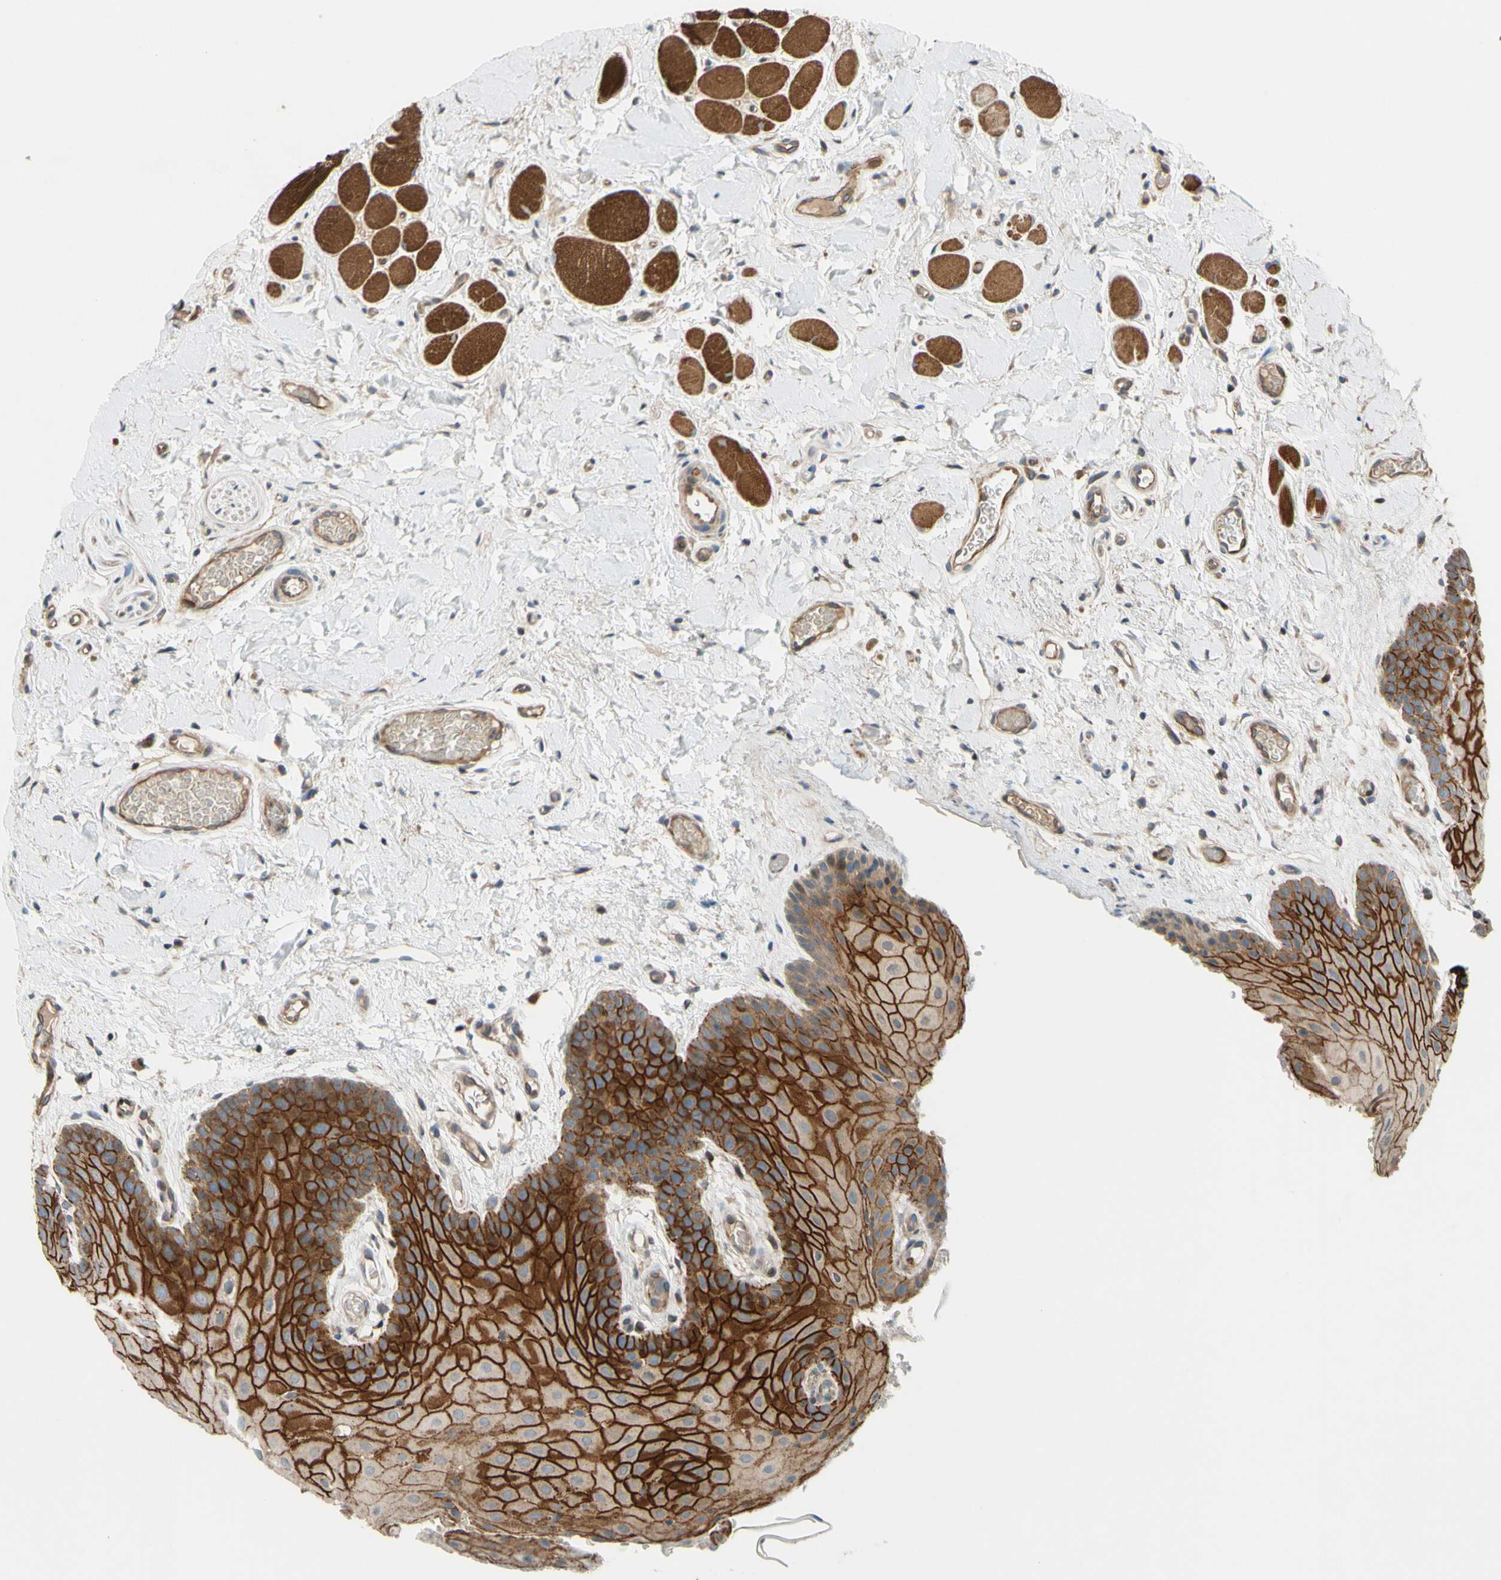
{"staining": {"intensity": "strong", "quantity": "25%-75%", "location": "cytoplasmic/membranous"}, "tissue": "oral mucosa", "cell_type": "Squamous epithelial cells", "image_type": "normal", "snomed": [{"axis": "morphology", "description": "Normal tissue, NOS"}, {"axis": "topography", "description": "Oral tissue"}], "caption": "Immunohistochemistry (IHC) of unremarkable human oral mucosa demonstrates high levels of strong cytoplasmic/membranous staining in approximately 25%-75% of squamous epithelial cells. Nuclei are stained in blue.", "gene": "SPTLC1", "patient": {"sex": "male", "age": 54}}